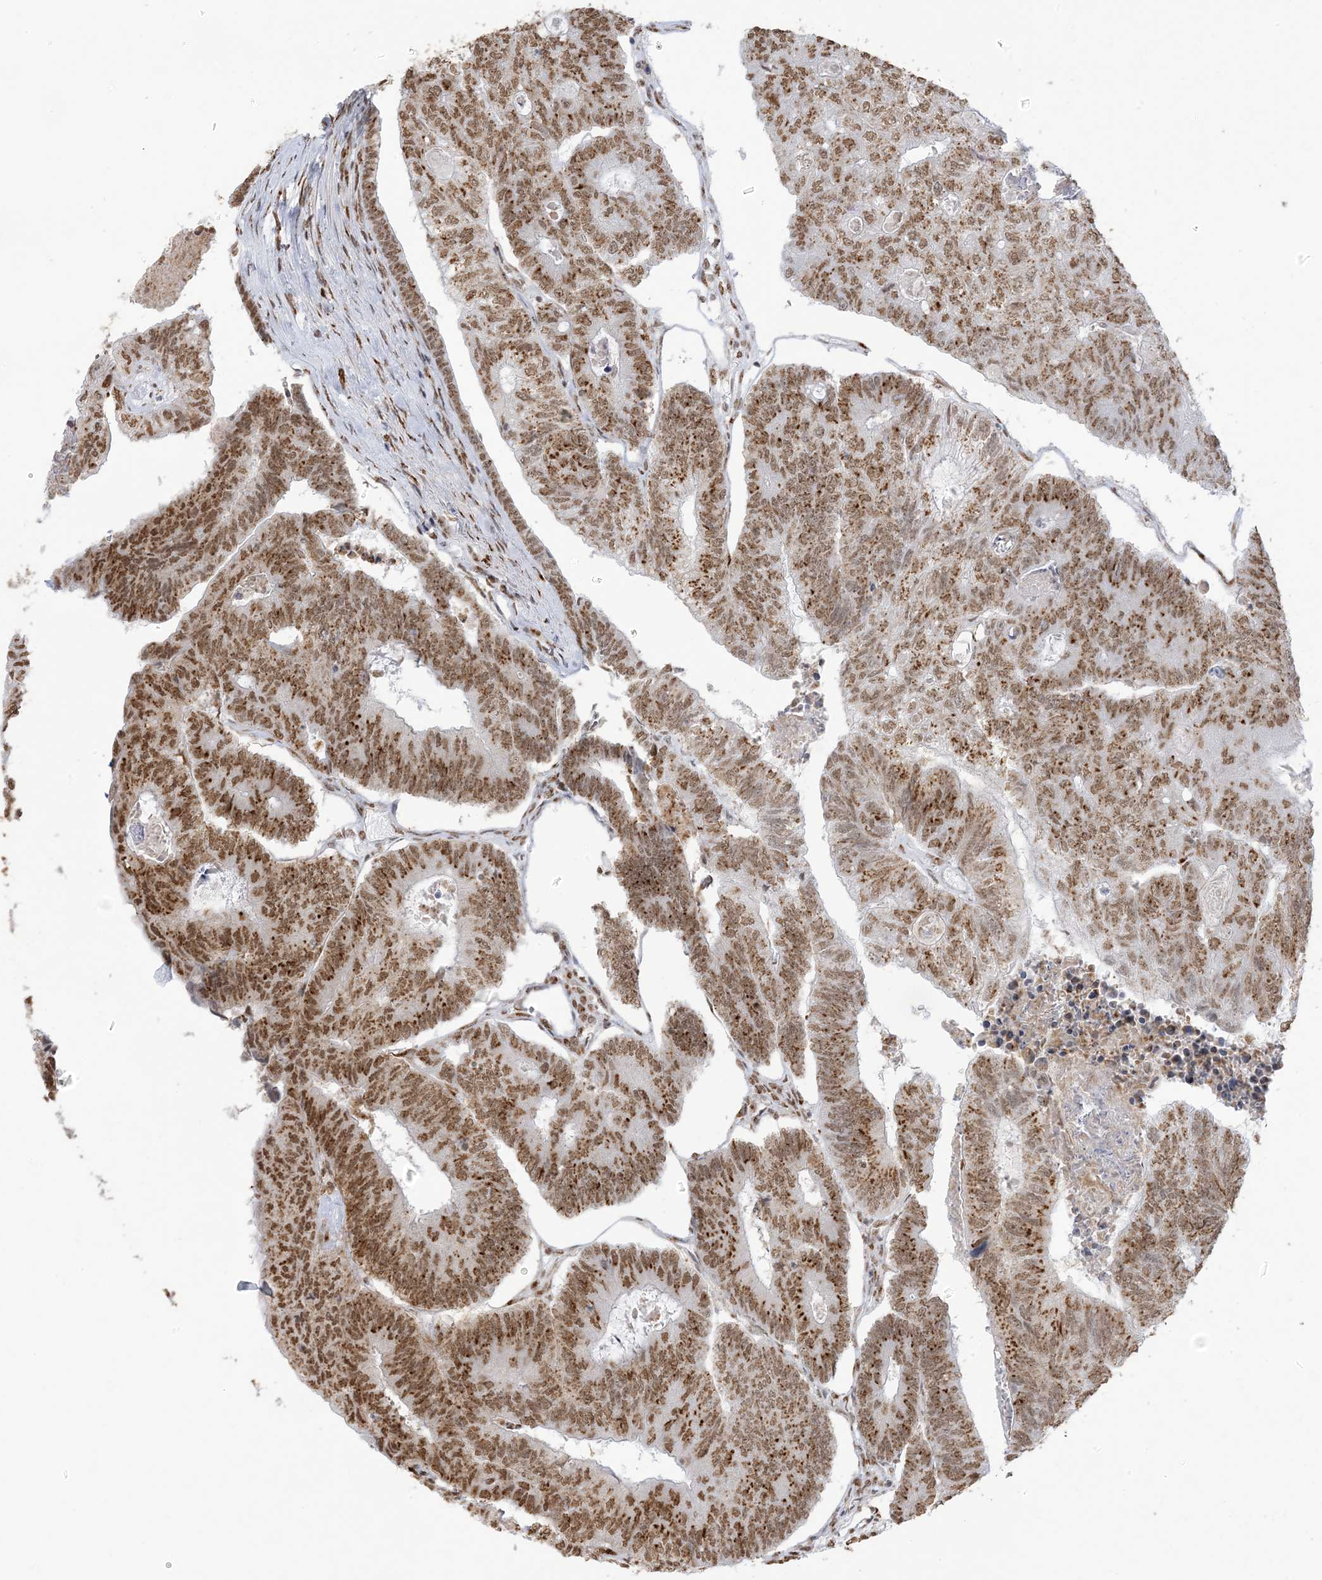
{"staining": {"intensity": "moderate", "quantity": ">75%", "location": "cytoplasmic/membranous,nuclear"}, "tissue": "colorectal cancer", "cell_type": "Tumor cells", "image_type": "cancer", "snomed": [{"axis": "morphology", "description": "Adenocarcinoma, NOS"}, {"axis": "topography", "description": "Colon"}], "caption": "Protein expression analysis of colorectal adenocarcinoma exhibits moderate cytoplasmic/membranous and nuclear positivity in about >75% of tumor cells. The staining is performed using DAB (3,3'-diaminobenzidine) brown chromogen to label protein expression. The nuclei are counter-stained blue using hematoxylin.", "gene": "GPR107", "patient": {"sex": "female", "age": 67}}